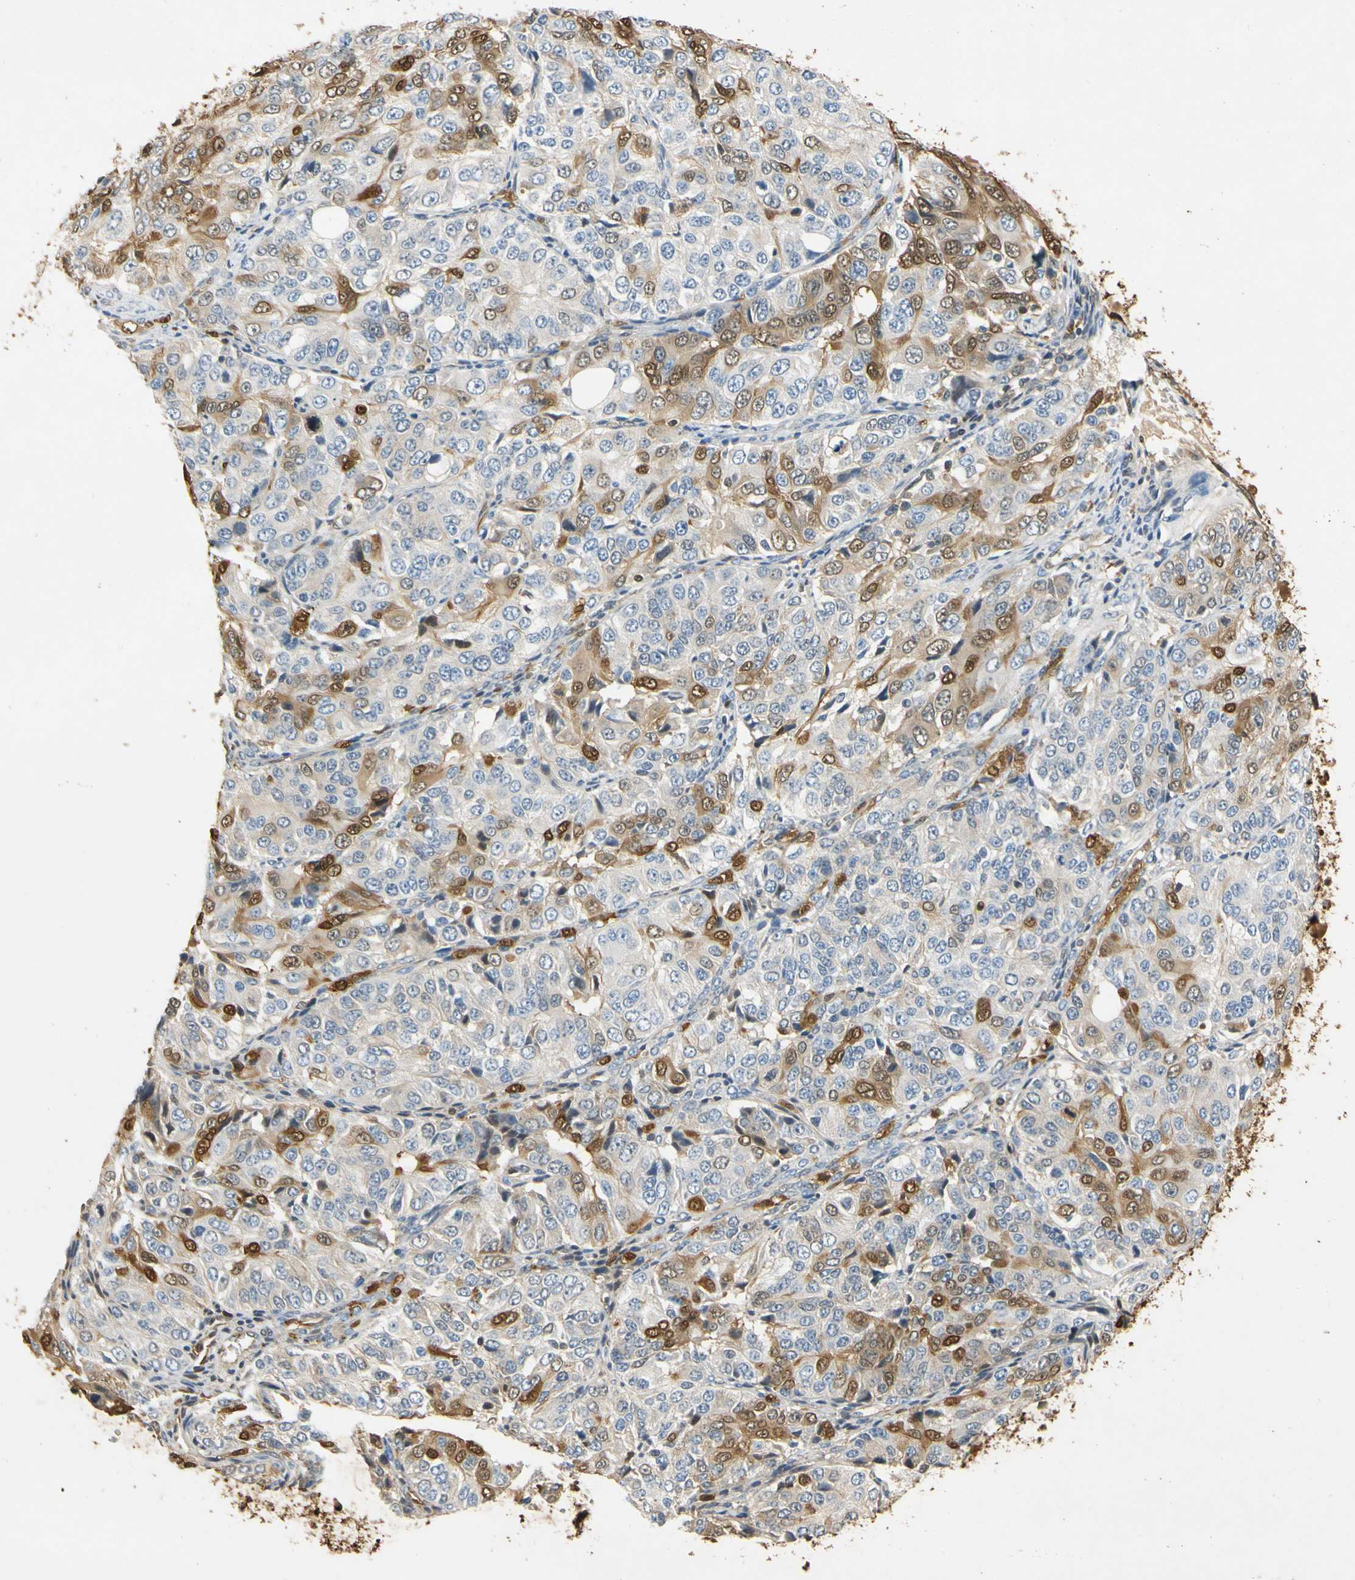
{"staining": {"intensity": "moderate", "quantity": "<25%", "location": "cytoplasmic/membranous,nuclear"}, "tissue": "ovarian cancer", "cell_type": "Tumor cells", "image_type": "cancer", "snomed": [{"axis": "morphology", "description": "Carcinoma, endometroid"}, {"axis": "topography", "description": "Ovary"}], "caption": "Brown immunohistochemical staining in human ovarian cancer (endometroid carcinoma) displays moderate cytoplasmic/membranous and nuclear expression in approximately <25% of tumor cells.", "gene": "S100A6", "patient": {"sex": "female", "age": 51}}